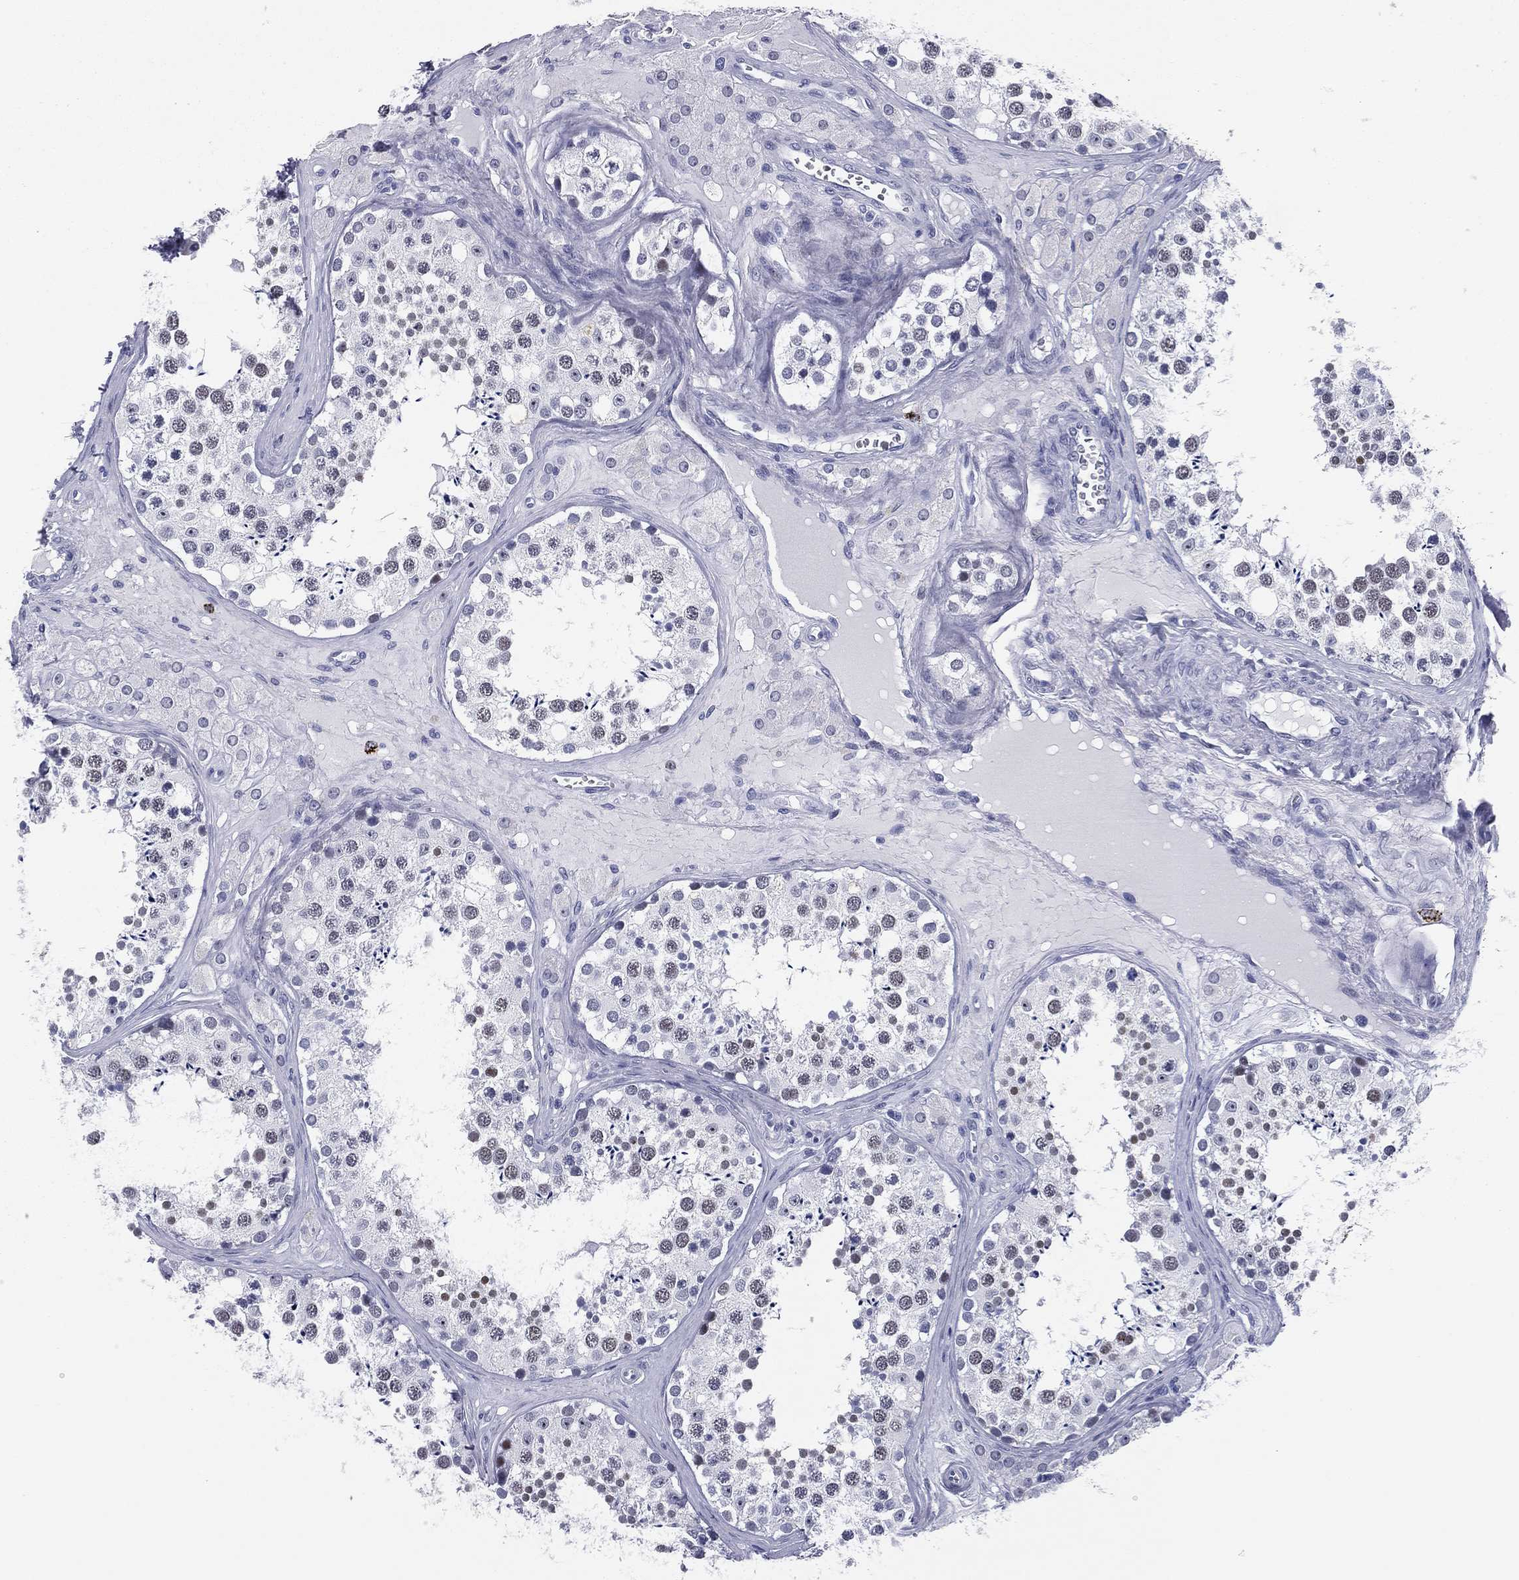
{"staining": {"intensity": "negative", "quantity": "none", "location": "none"}, "tissue": "testis", "cell_type": "Cells in seminiferous ducts", "image_type": "normal", "snomed": [{"axis": "morphology", "description": "Normal tissue, NOS"}, {"axis": "topography", "description": "Testis"}], "caption": "Human testis stained for a protein using immunohistochemistry (IHC) exhibits no staining in cells in seminiferous ducts.", "gene": "HLA", "patient": {"sex": "male", "age": 31}}